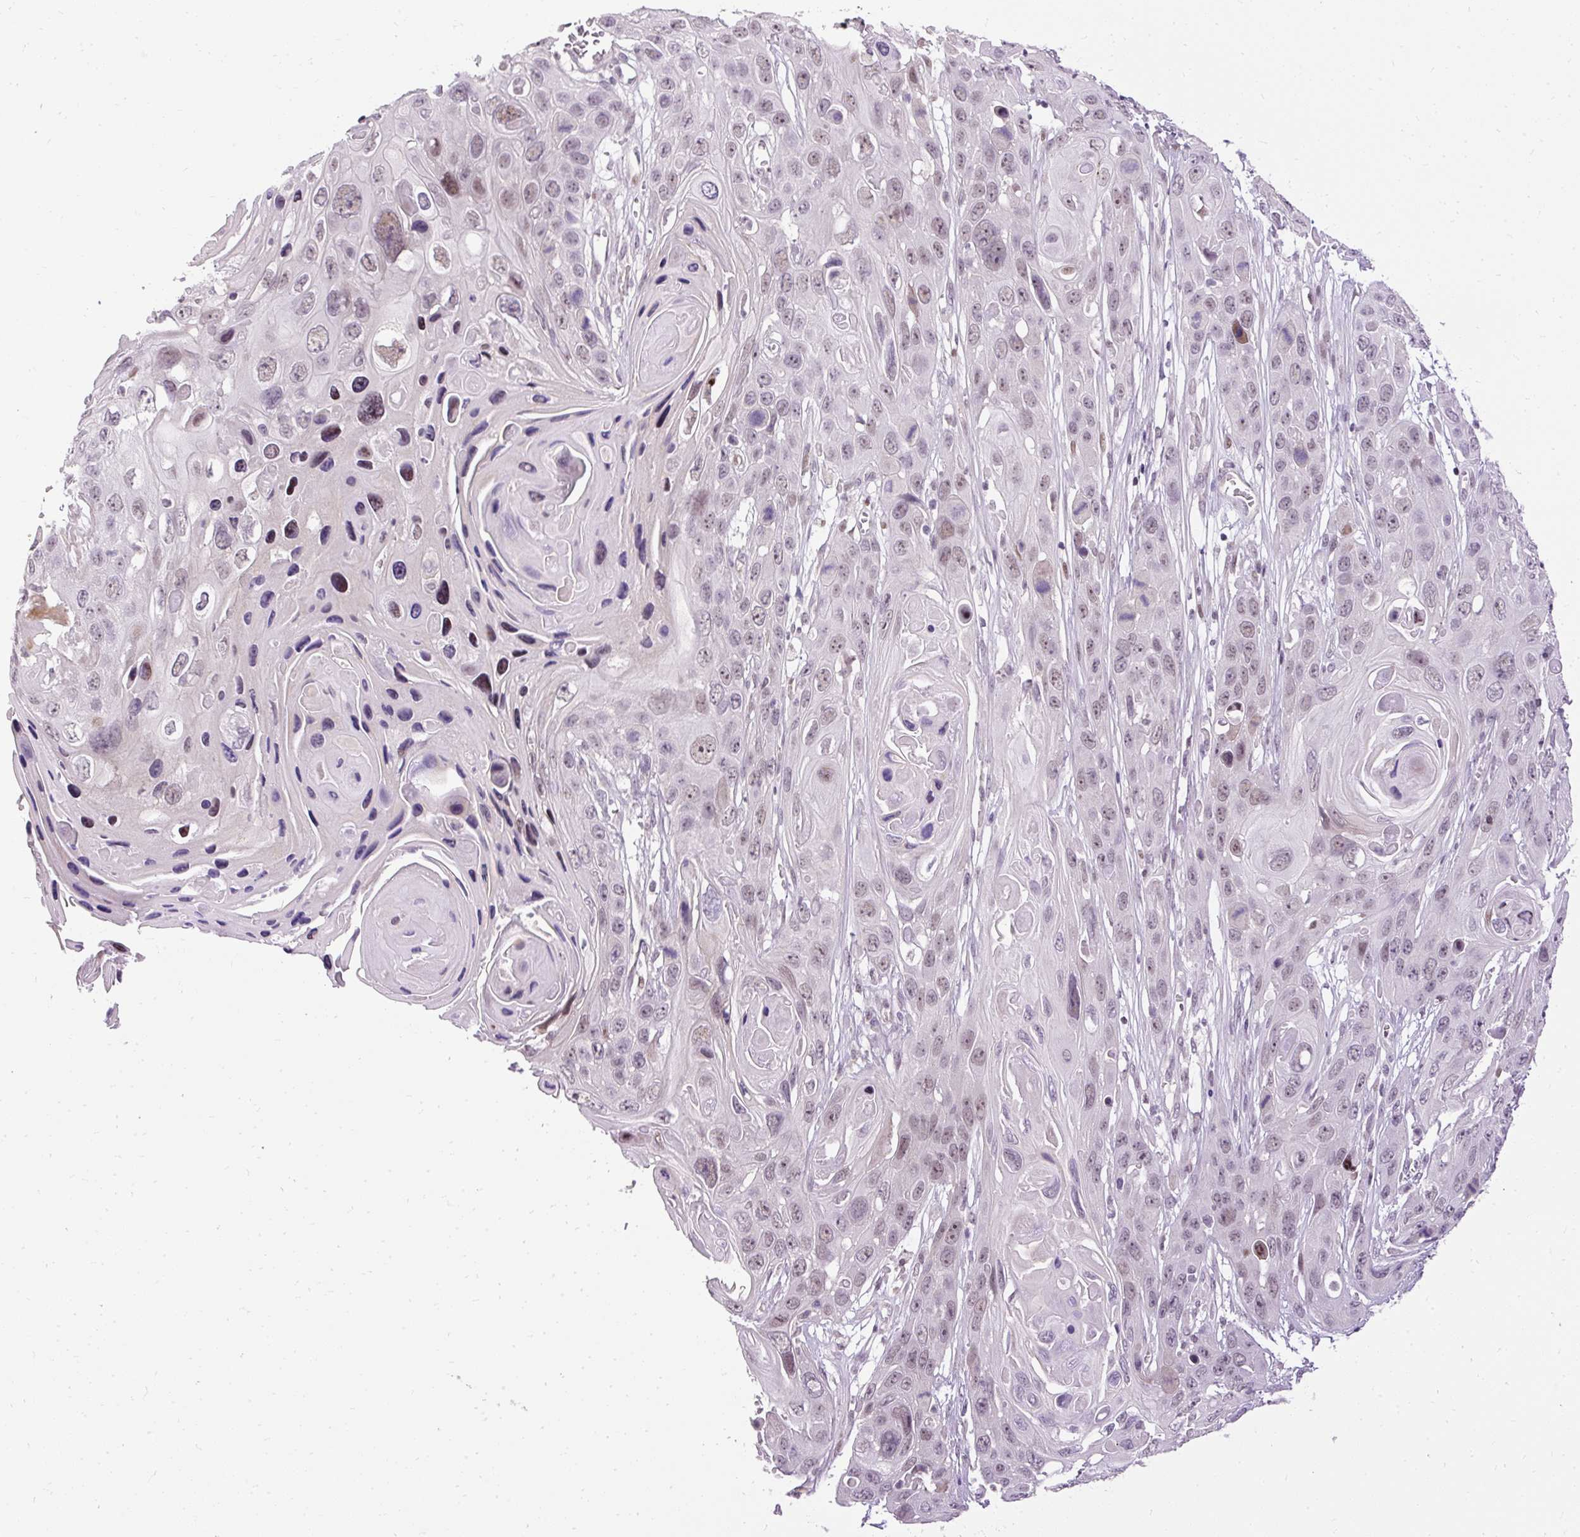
{"staining": {"intensity": "moderate", "quantity": "25%-75%", "location": "nuclear"}, "tissue": "skin cancer", "cell_type": "Tumor cells", "image_type": "cancer", "snomed": [{"axis": "morphology", "description": "Squamous cell carcinoma, NOS"}, {"axis": "topography", "description": "Skin"}], "caption": "Human squamous cell carcinoma (skin) stained for a protein (brown) shows moderate nuclear positive staining in about 25%-75% of tumor cells.", "gene": "ARHGEF18", "patient": {"sex": "male", "age": 55}}